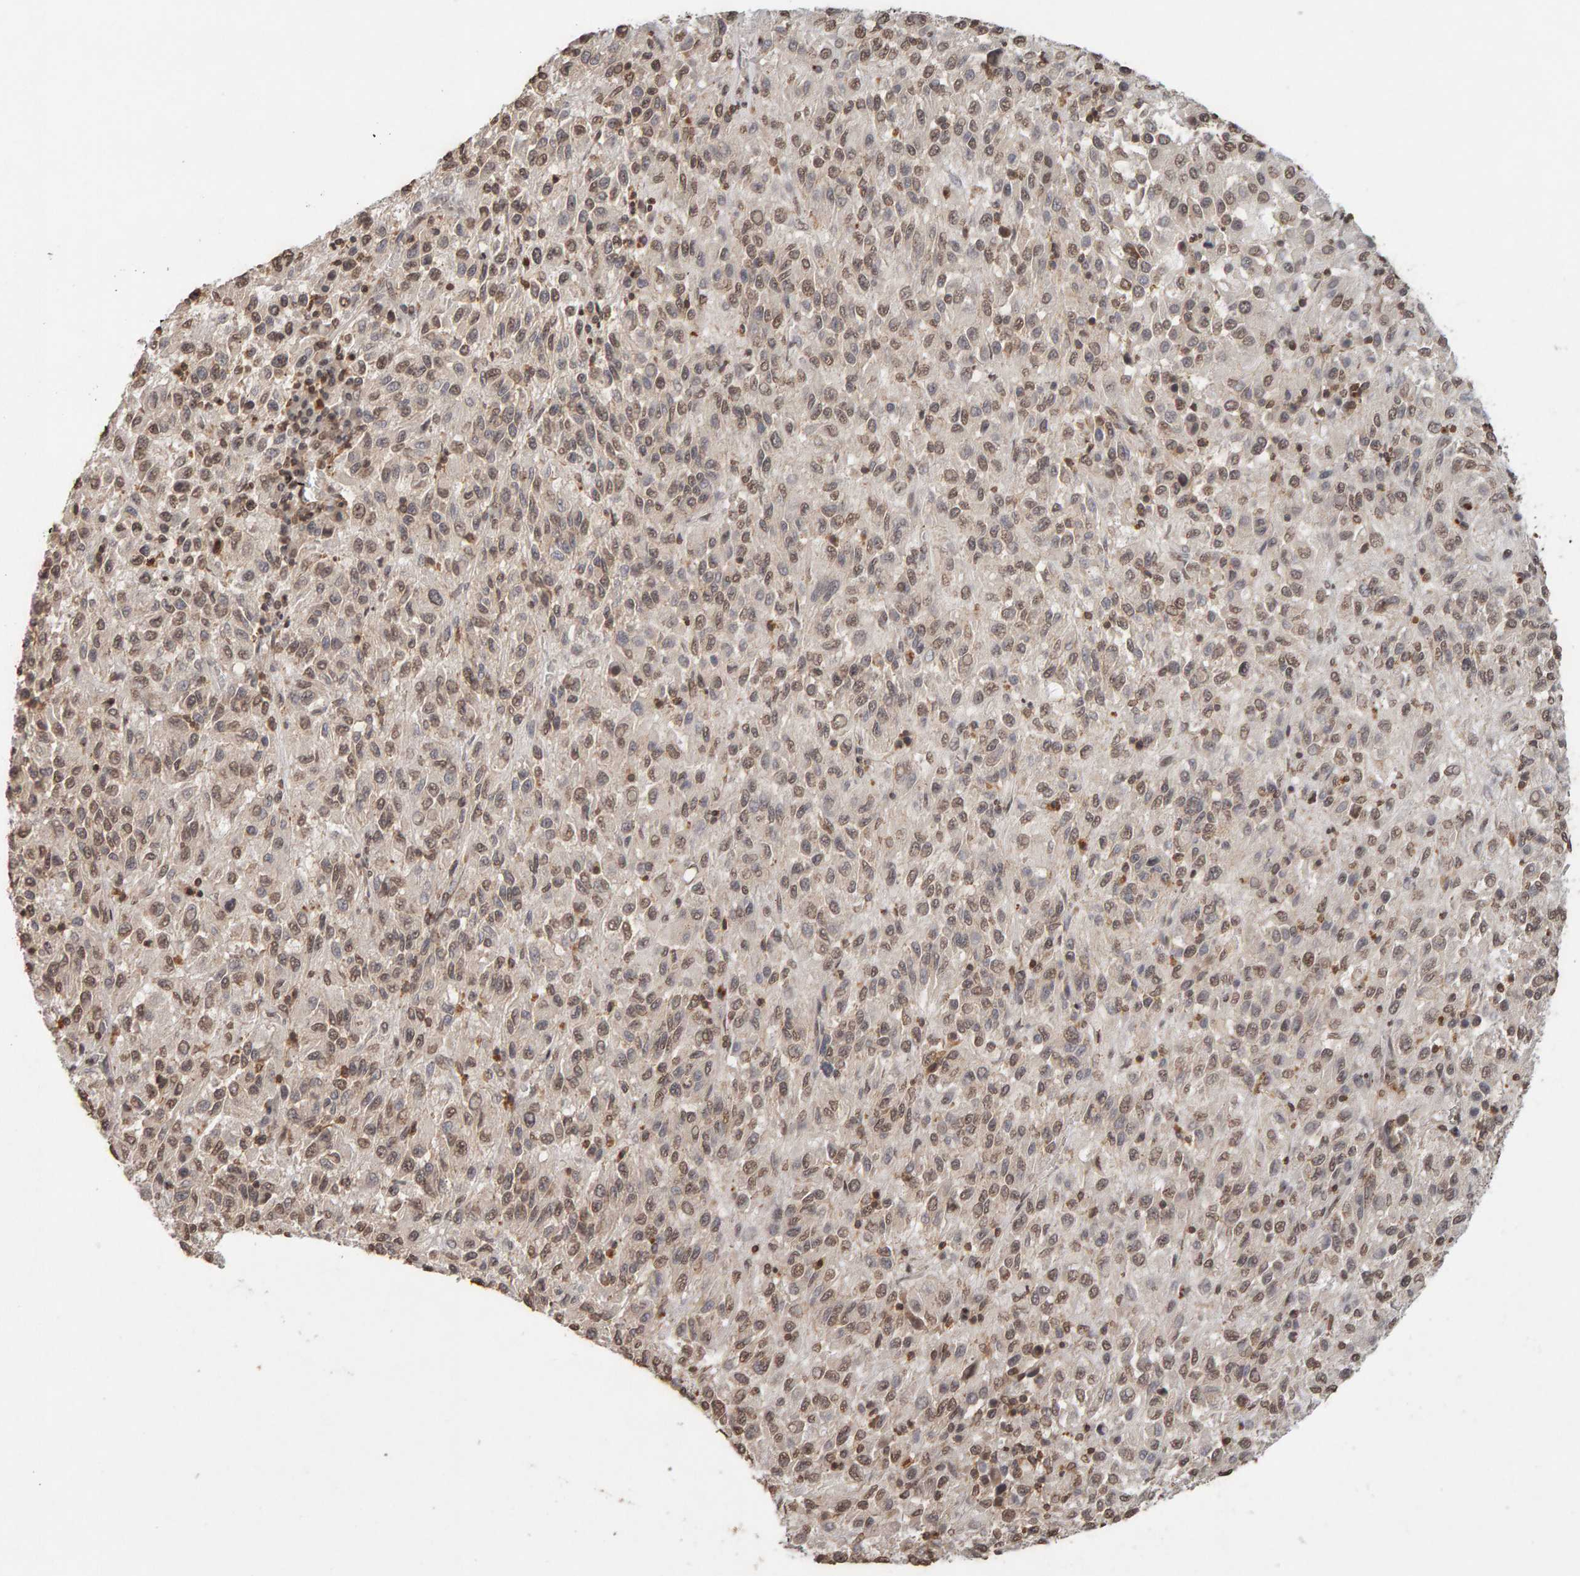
{"staining": {"intensity": "weak", "quantity": ">75%", "location": "nuclear"}, "tissue": "melanoma", "cell_type": "Tumor cells", "image_type": "cancer", "snomed": [{"axis": "morphology", "description": "Malignant melanoma, Metastatic site"}, {"axis": "topography", "description": "Lung"}], "caption": "Human melanoma stained with a protein marker displays weak staining in tumor cells.", "gene": "DNAJB5", "patient": {"sex": "male", "age": 64}}